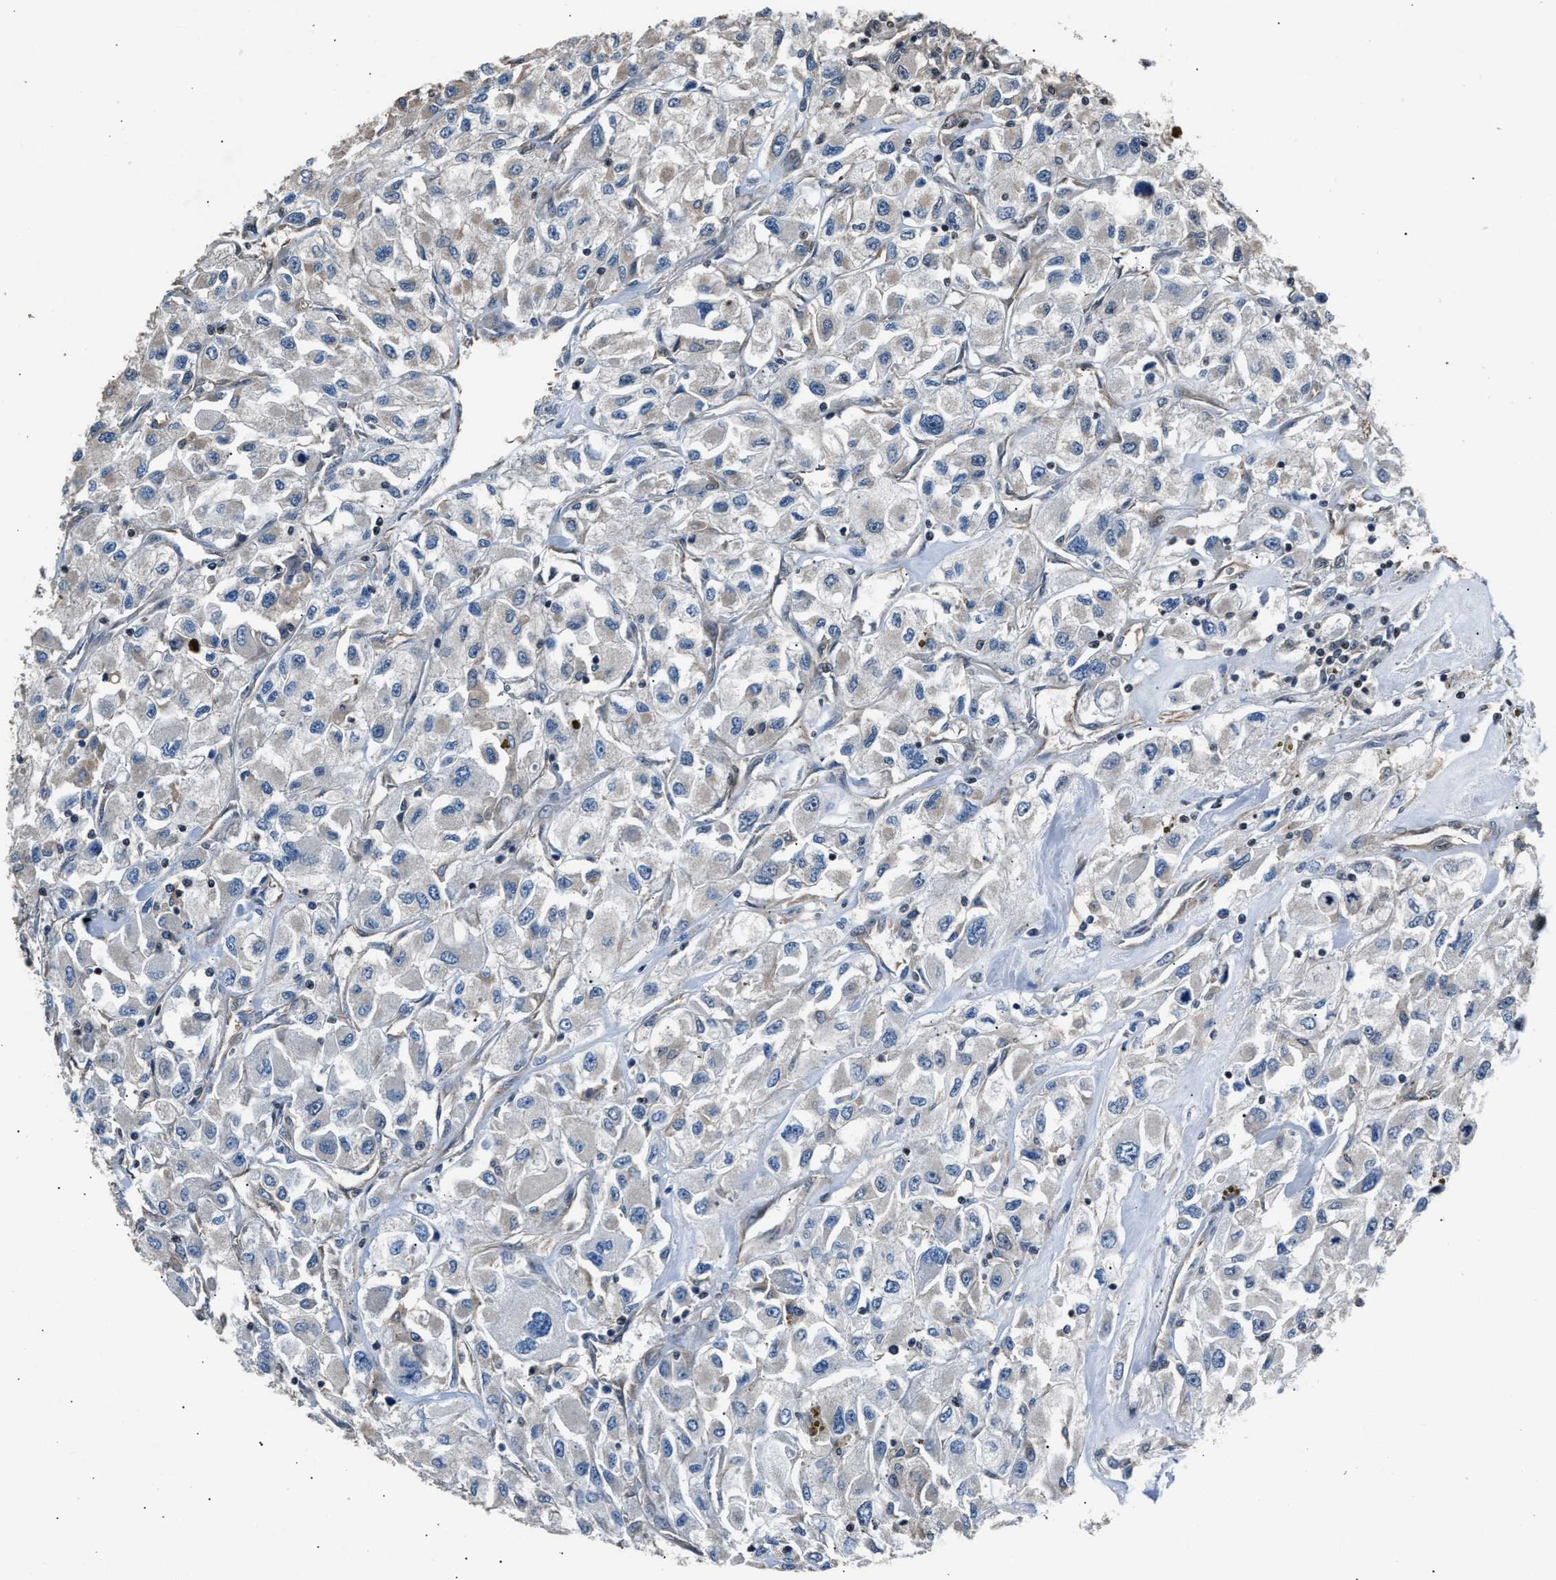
{"staining": {"intensity": "weak", "quantity": "<25%", "location": "cytoplasmic/membranous"}, "tissue": "renal cancer", "cell_type": "Tumor cells", "image_type": "cancer", "snomed": [{"axis": "morphology", "description": "Adenocarcinoma, NOS"}, {"axis": "topography", "description": "Kidney"}], "caption": "There is no significant staining in tumor cells of renal adenocarcinoma. Nuclei are stained in blue.", "gene": "DFFA", "patient": {"sex": "female", "age": 52}}